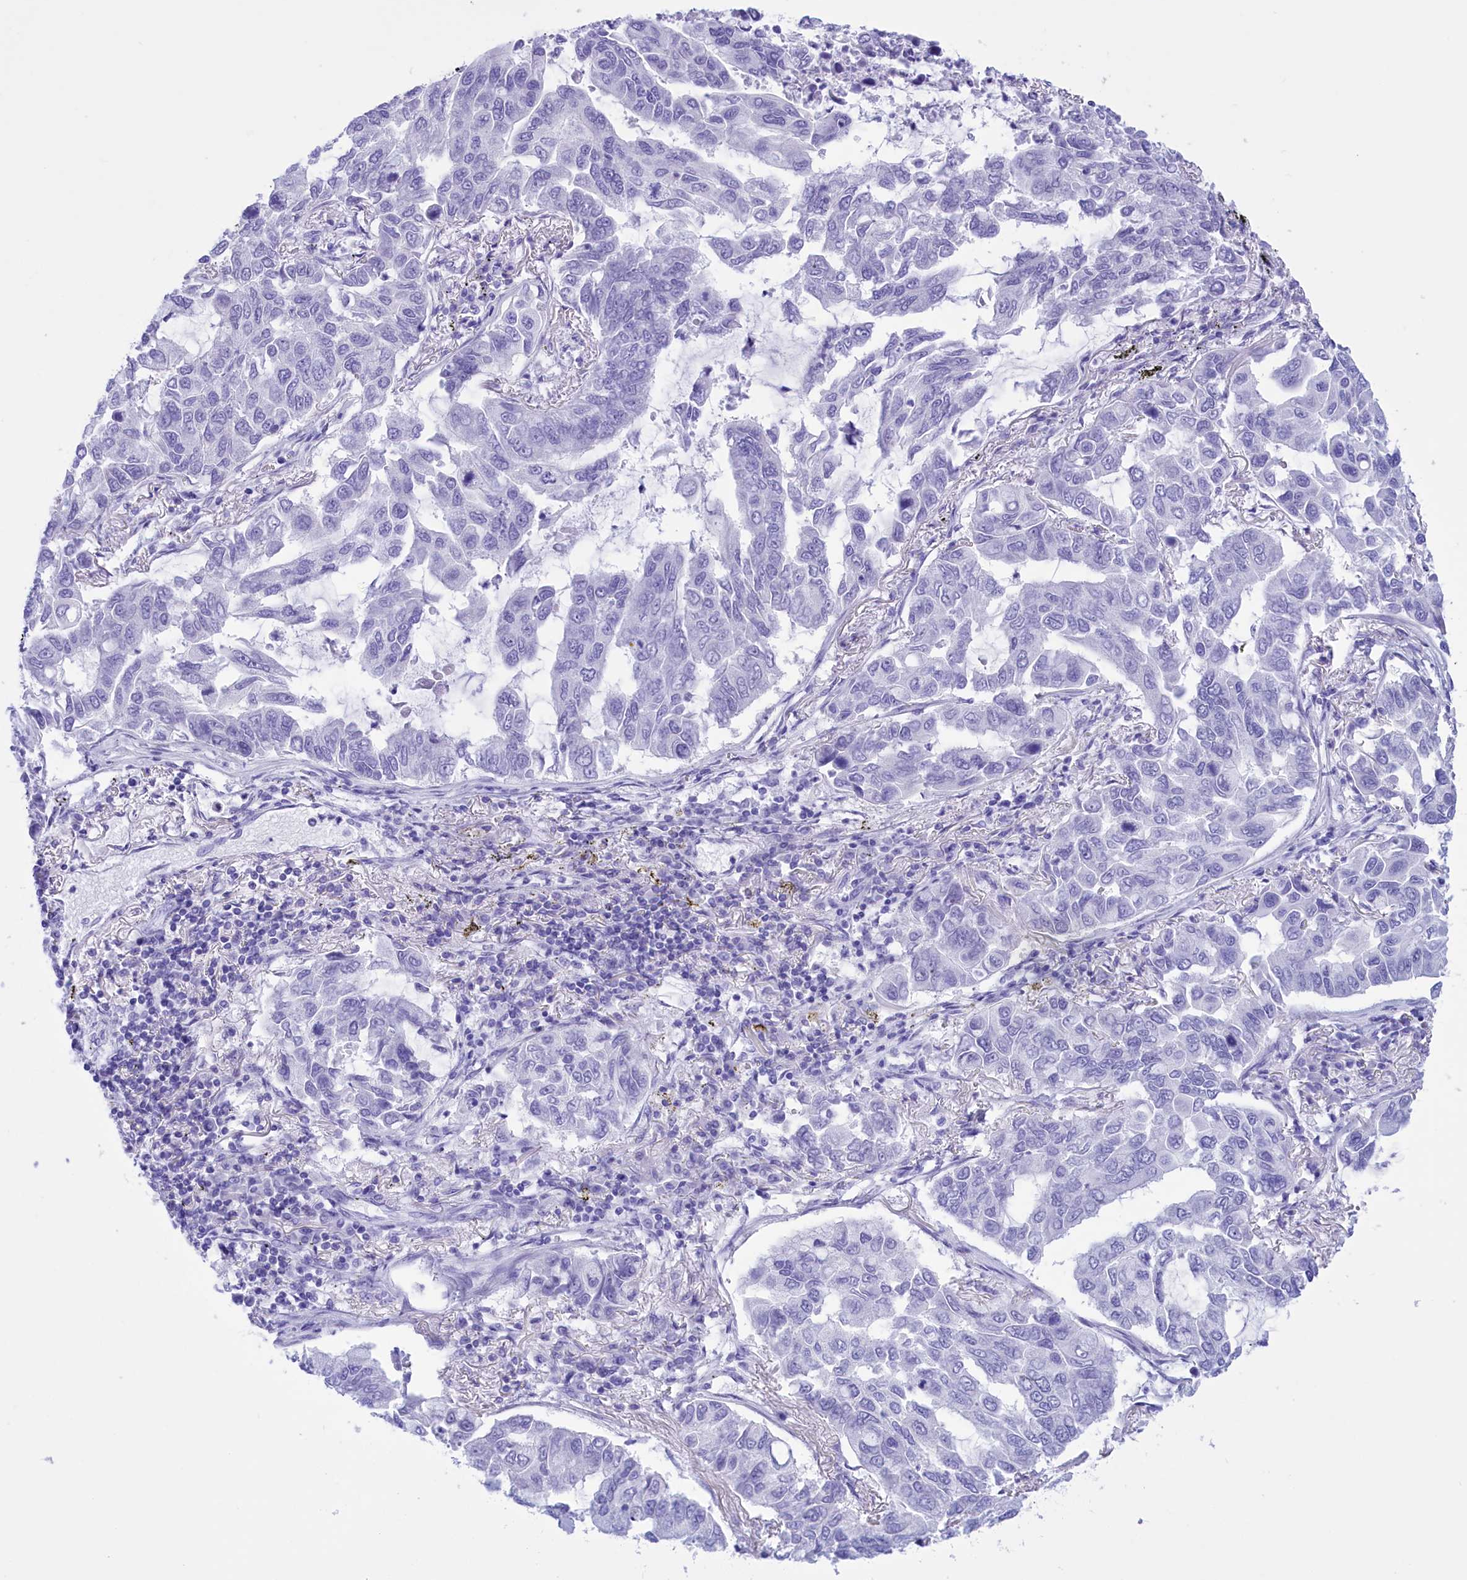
{"staining": {"intensity": "negative", "quantity": "none", "location": "none"}, "tissue": "lung cancer", "cell_type": "Tumor cells", "image_type": "cancer", "snomed": [{"axis": "morphology", "description": "Adenocarcinoma, NOS"}, {"axis": "topography", "description": "Lung"}], "caption": "An immunohistochemistry (IHC) photomicrograph of lung cancer is shown. There is no staining in tumor cells of lung cancer.", "gene": "BRI3", "patient": {"sex": "male", "age": 64}}